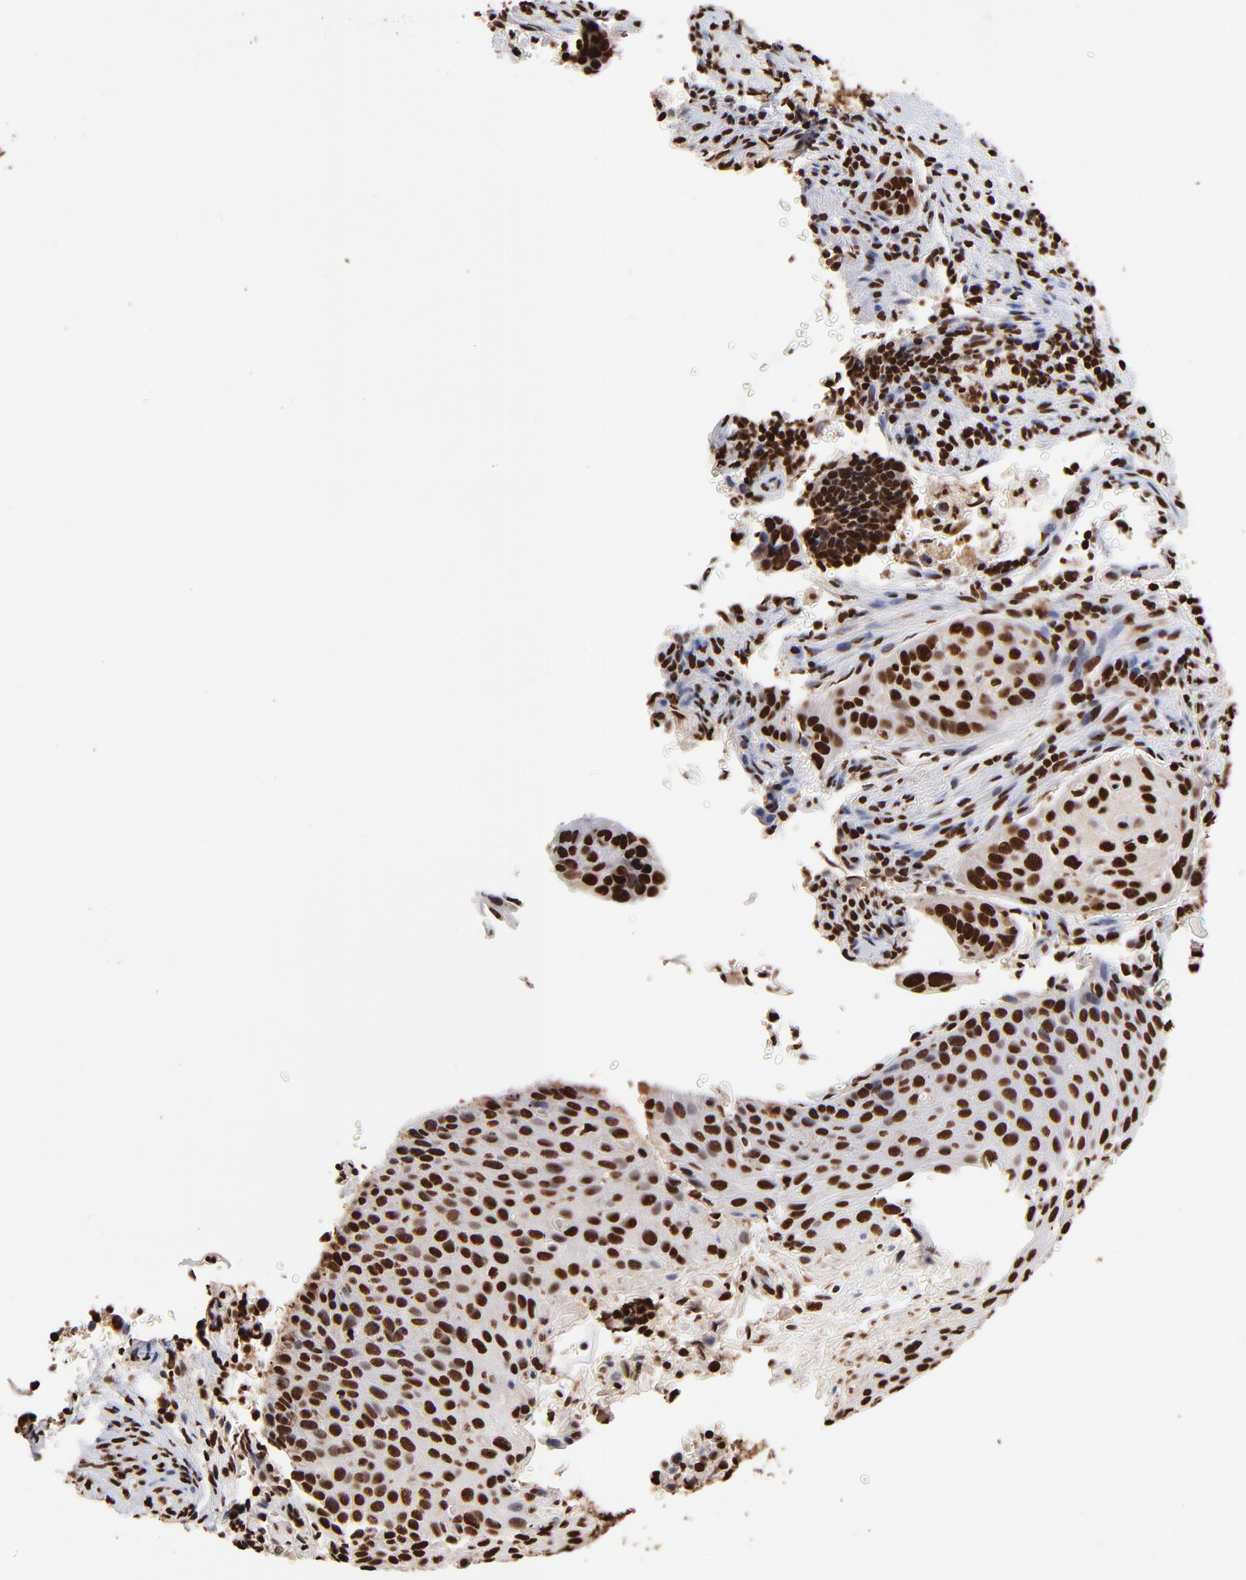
{"staining": {"intensity": "strong", "quantity": ">75%", "location": "nuclear"}, "tissue": "cervical cancer", "cell_type": "Tumor cells", "image_type": "cancer", "snomed": [{"axis": "morphology", "description": "Squamous cell carcinoma, NOS"}, {"axis": "topography", "description": "Cervix"}], "caption": "Human cervical squamous cell carcinoma stained with a protein marker reveals strong staining in tumor cells.", "gene": "ZNF544", "patient": {"sex": "female", "age": 33}}